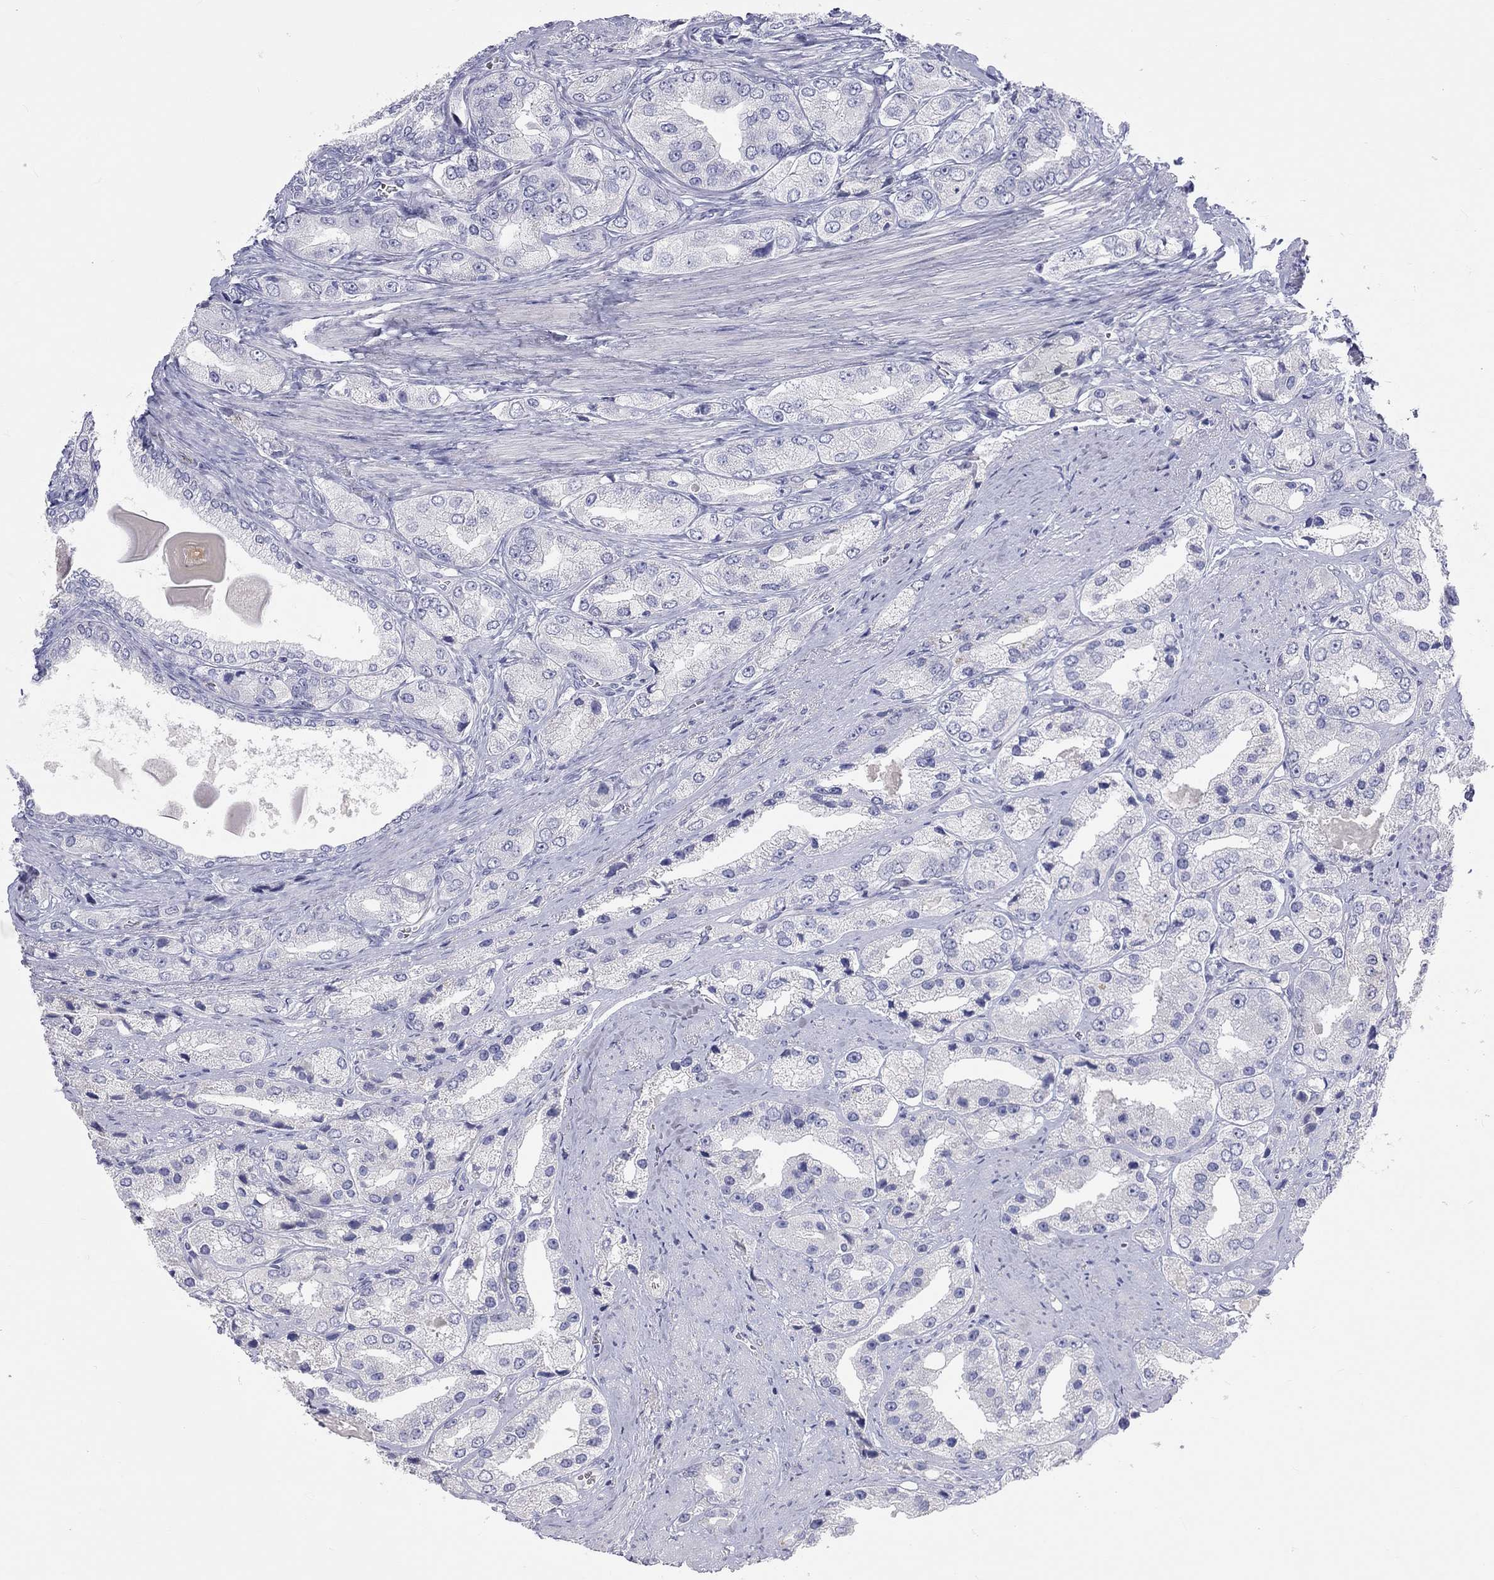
{"staining": {"intensity": "negative", "quantity": "none", "location": "none"}, "tissue": "prostate cancer", "cell_type": "Tumor cells", "image_type": "cancer", "snomed": [{"axis": "morphology", "description": "Adenocarcinoma, Low grade"}, {"axis": "topography", "description": "Prostate"}], "caption": "Immunohistochemical staining of low-grade adenocarcinoma (prostate) reveals no significant expression in tumor cells.", "gene": "PCDHGC5", "patient": {"sex": "male", "age": 69}}